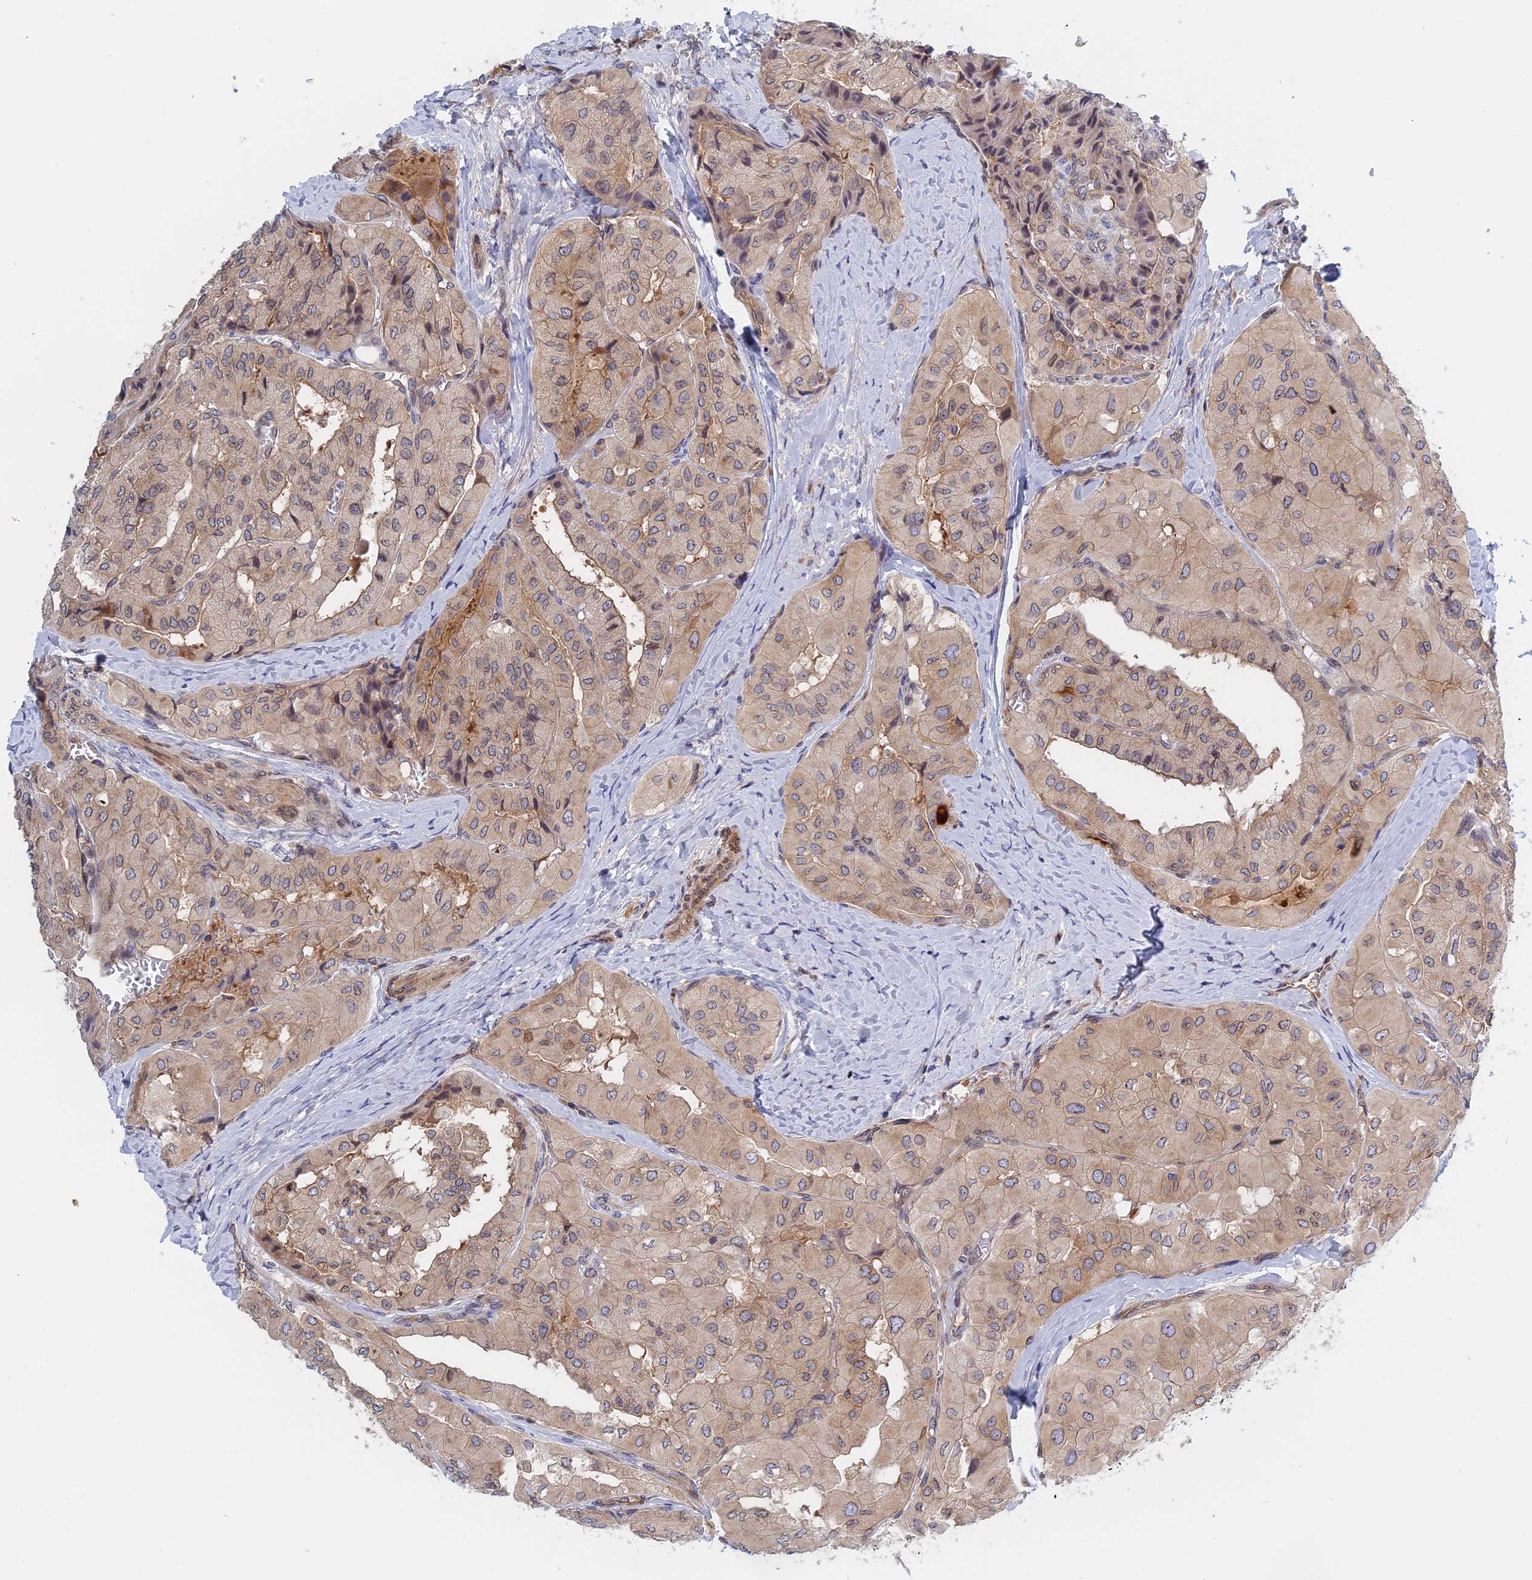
{"staining": {"intensity": "weak", "quantity": "25%-75%", "location": "cytoplasmic/membranous"}, "tissue": "thyroid cancer", "cell_type": "Tumor cells", "image_type": "cancer", "snomed": [{"axis": "morphology", "description": "Normal tissue, NOS"}, {"axis": "morphology", "description": "Papillary adenocarcinoma, NOS"}, {"axis": "topography", "description": "Thyroid gland"}], "caption": "Protein staining of thyroid cancer tissue reveals weak cytoplasmic/membranous expression in about 25%-75% of tumor cells.", "gene": "NAA10", "patient": {"sex": "female", "age": 59}}